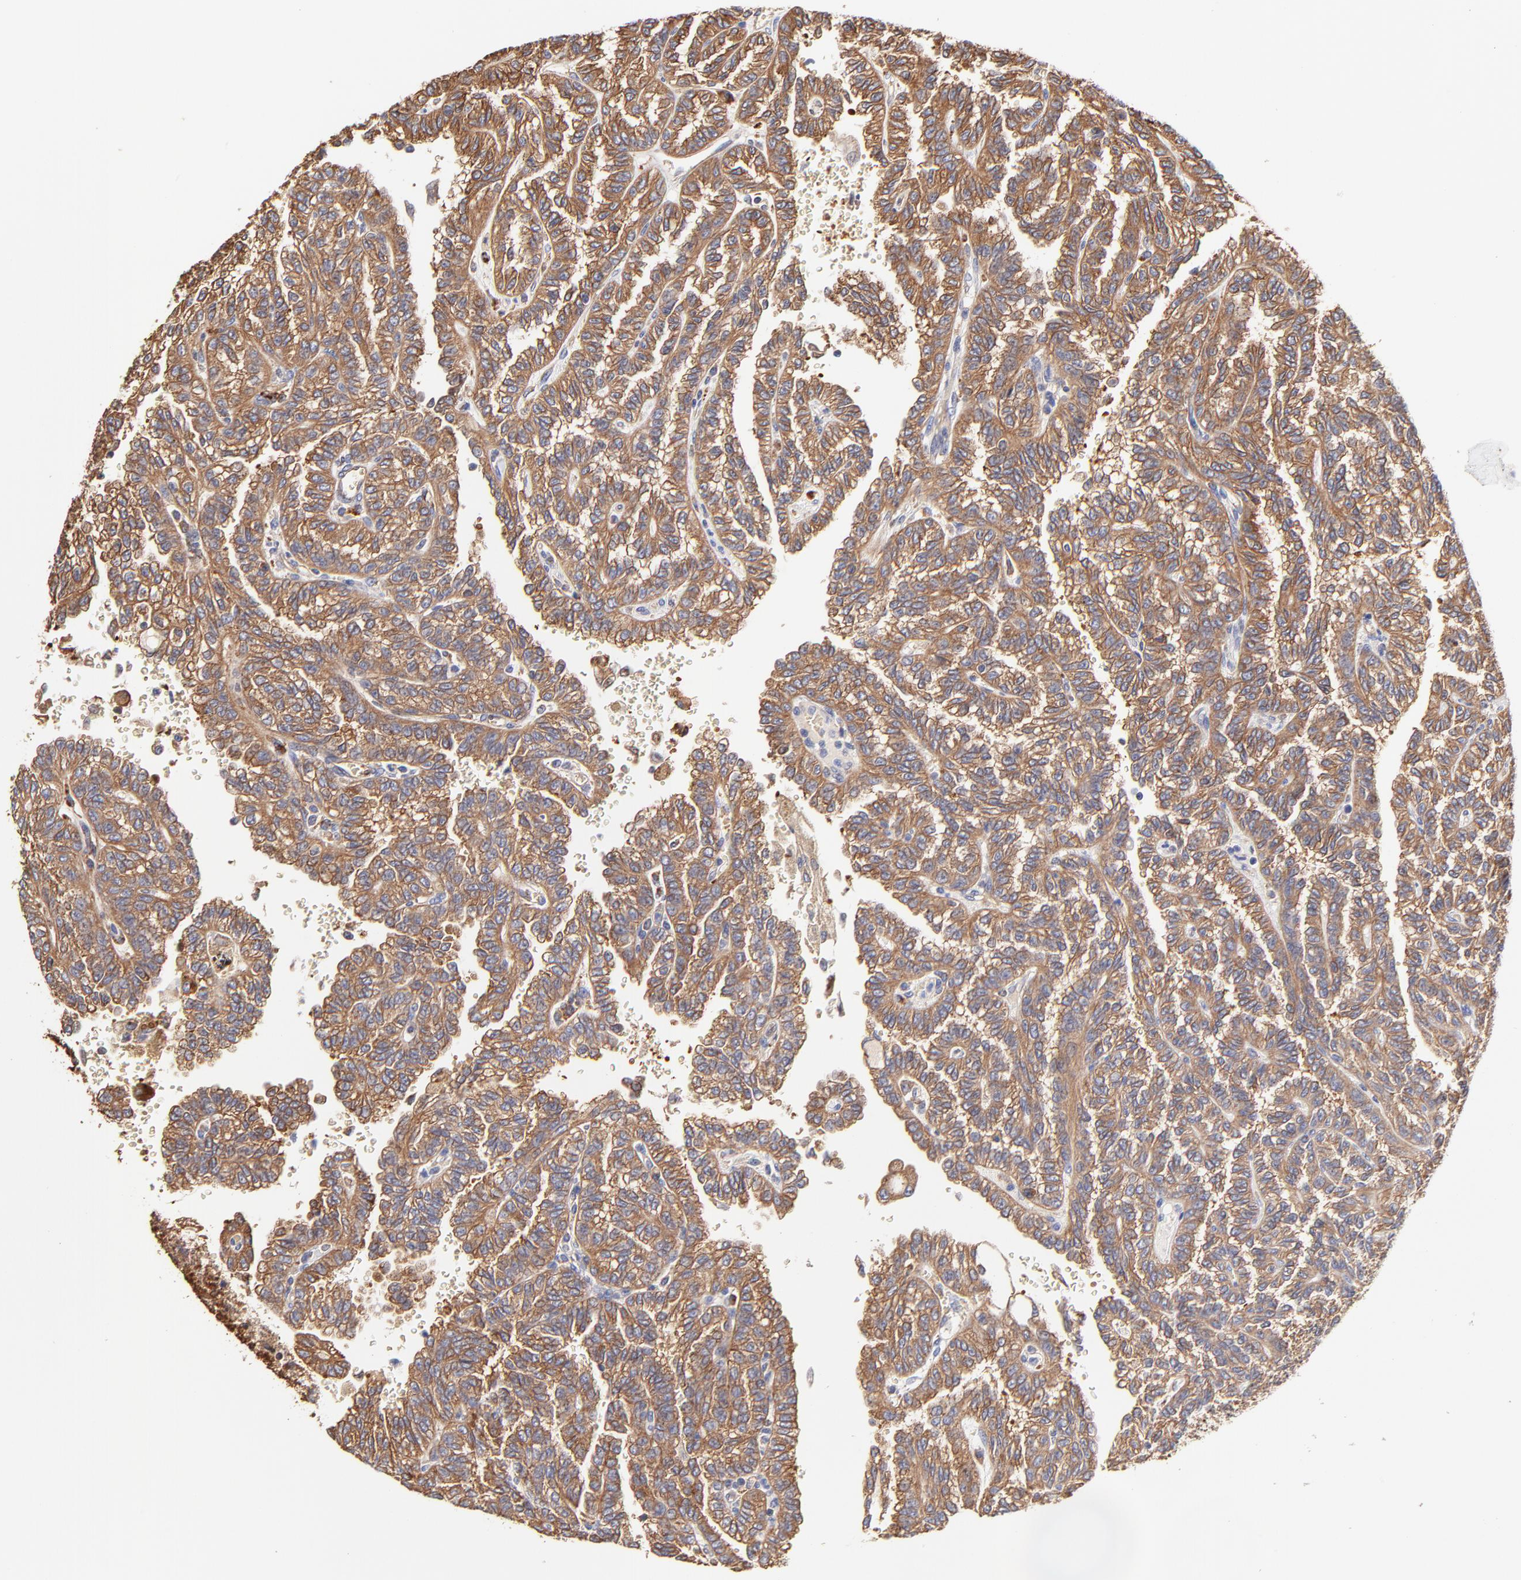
{"staining": {"intensity": "moderate", "quantity": ">75%", "location": "cytoplasmic/membranous"}, "tissue": "renal cancer", "cell_type": "Tumor cells", "image_type": "cancer", "snomed": [{"axis": "morphology", "description": "Inflammation, NOS"}, {"axis": "morphology", "description": "Adenocarcinoma, NOS"}, {"axis": "topography", "description": "Kidney"}], "caption": "Immunohistochemical staining of human renal cancer displays moderate cytoplasmic/membranous protein staining in approximately >75% of tumor cells. Nuclei are stained in blue.", "gene": "CD2AP", "patient": {"sex": "male", "age": 68}}